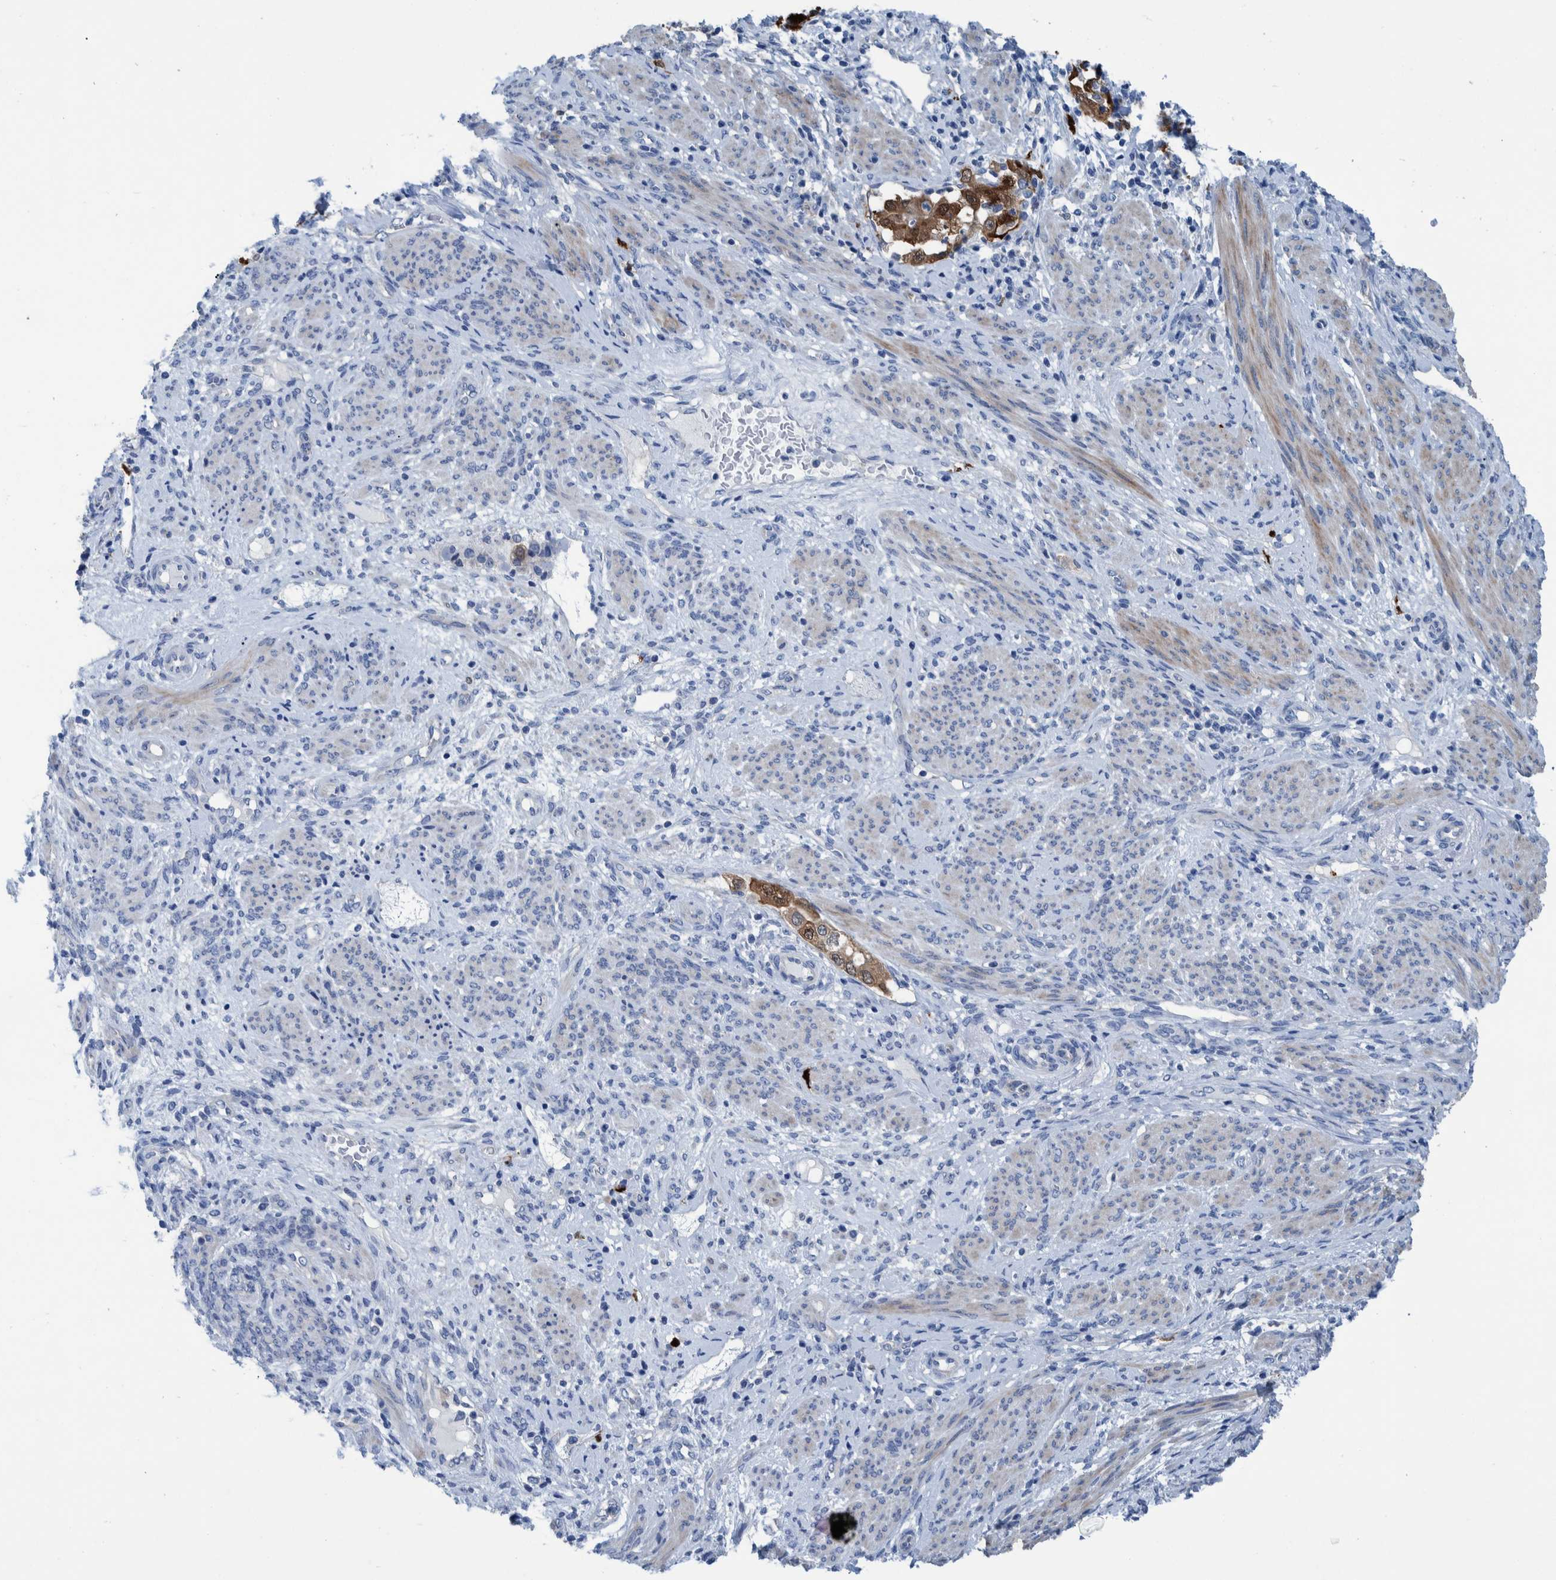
{"staining": {"intensity": "strong", "quantity": "25%-75%", "location": "cytoplasmic/membranous,nuclear"}, "tissue": "endometrial cancer", "cell_type": "Tumor cells", "image_type": "cancer", "snomed": [{"axis": "morphology", "description": "Adenocarcinoma, NOS"}, {"axis": "topography", "description": "Endometrium"}], "caption": "The micrograph displays a brown stain indicating the presence of a protein in the cytoplasmic/membranous and nuclear of tumor cells in endometrial cancer.", "gene": "IDO1", "patient": {"sex": "female", "age": 85}}